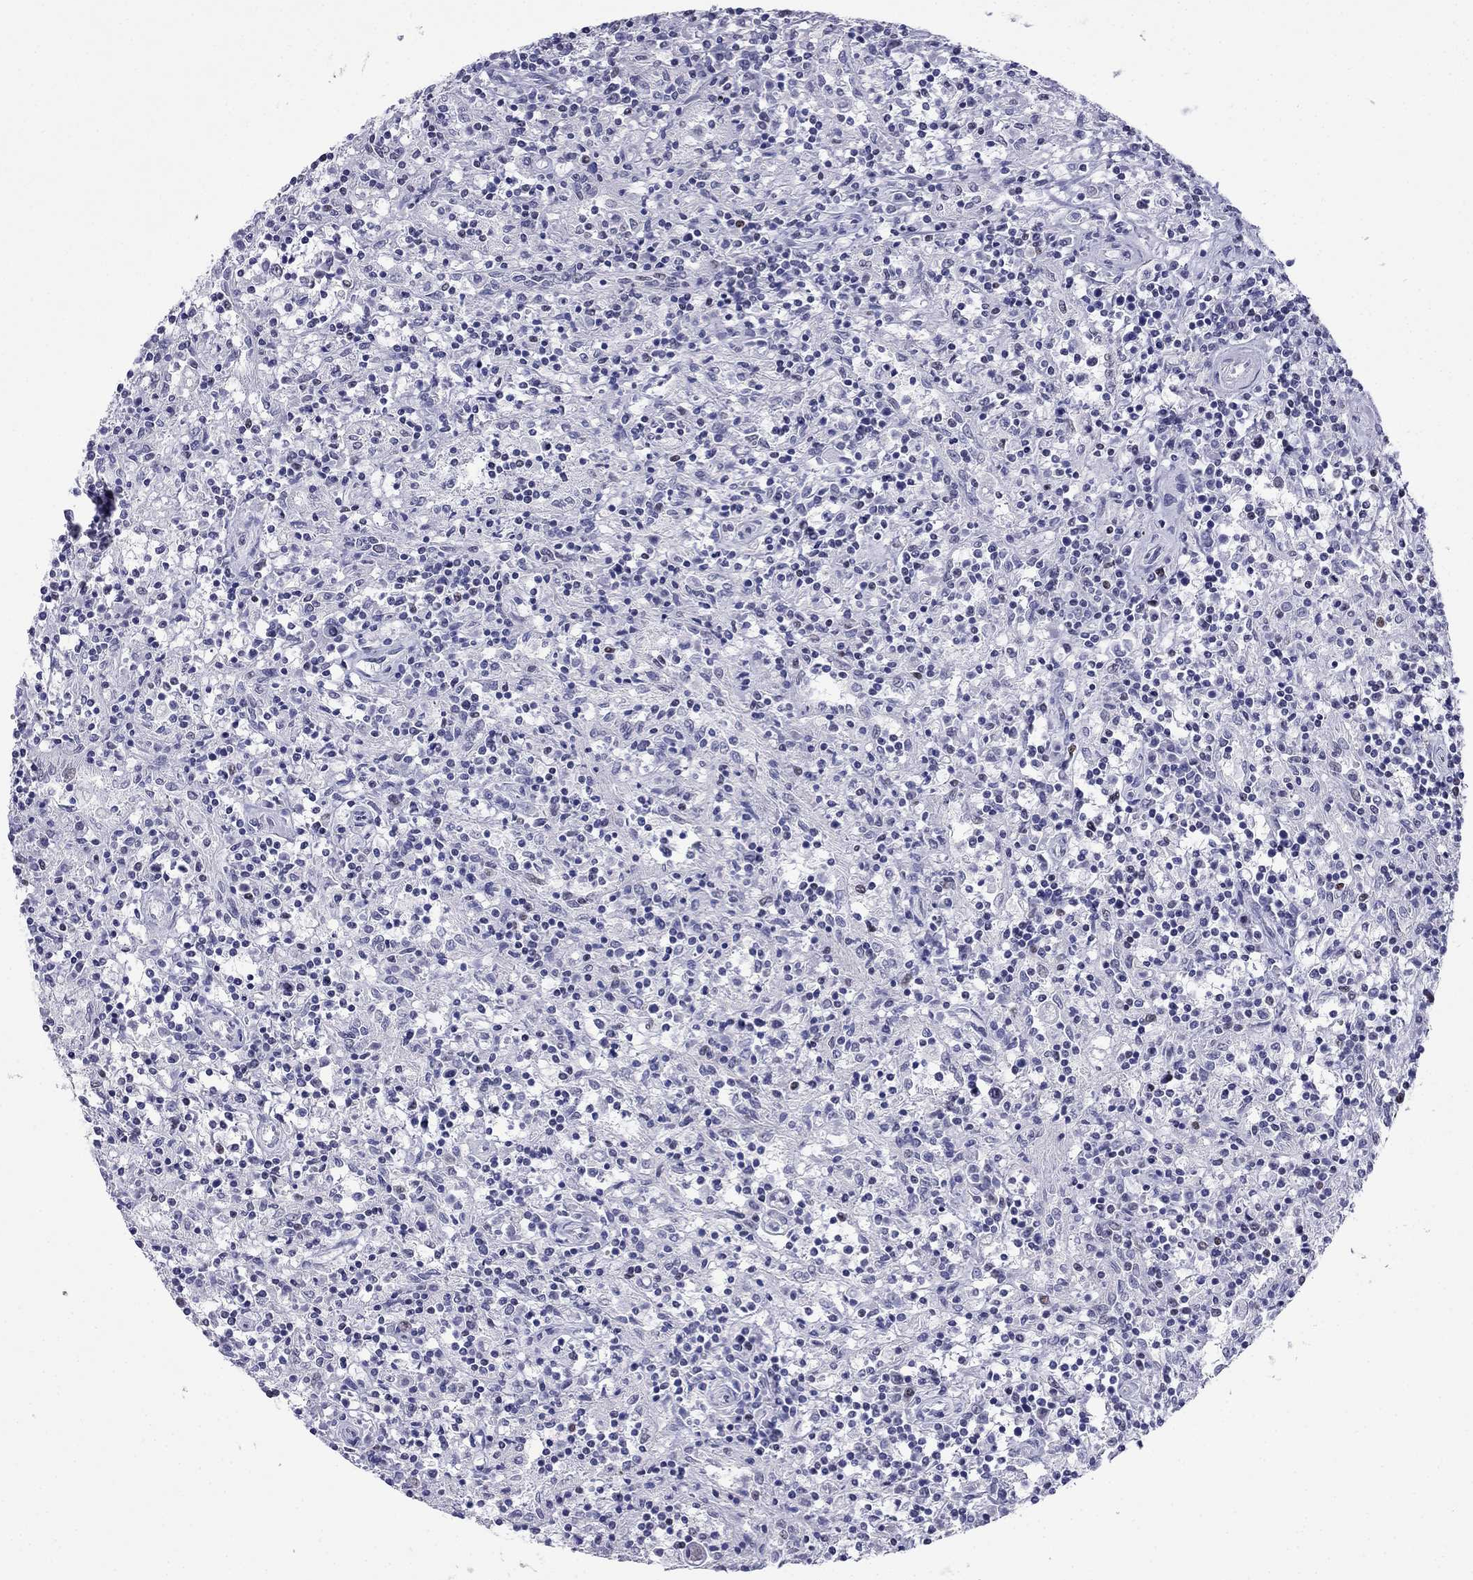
{"staining": {"intensity": "negative", "quantity": "none", "location": "none"}, "tissue": "lymphoma", "cell_type": "Tumor cells", "image_type": "cancer", "snomed": [{"axis": "morphology", "description": "Malignant lymphoma, non-Hodgkin's type, Low grade"}, {"axis": "topography", "description": "Spleen"}], "caption": "A high-resolution histopathology image shows immunohistochemistry staining of lymphoma, which displays no significant staining in tumor cells.", "gene": "PPM1G", "patient": {"sex": "male", "age": 62}}